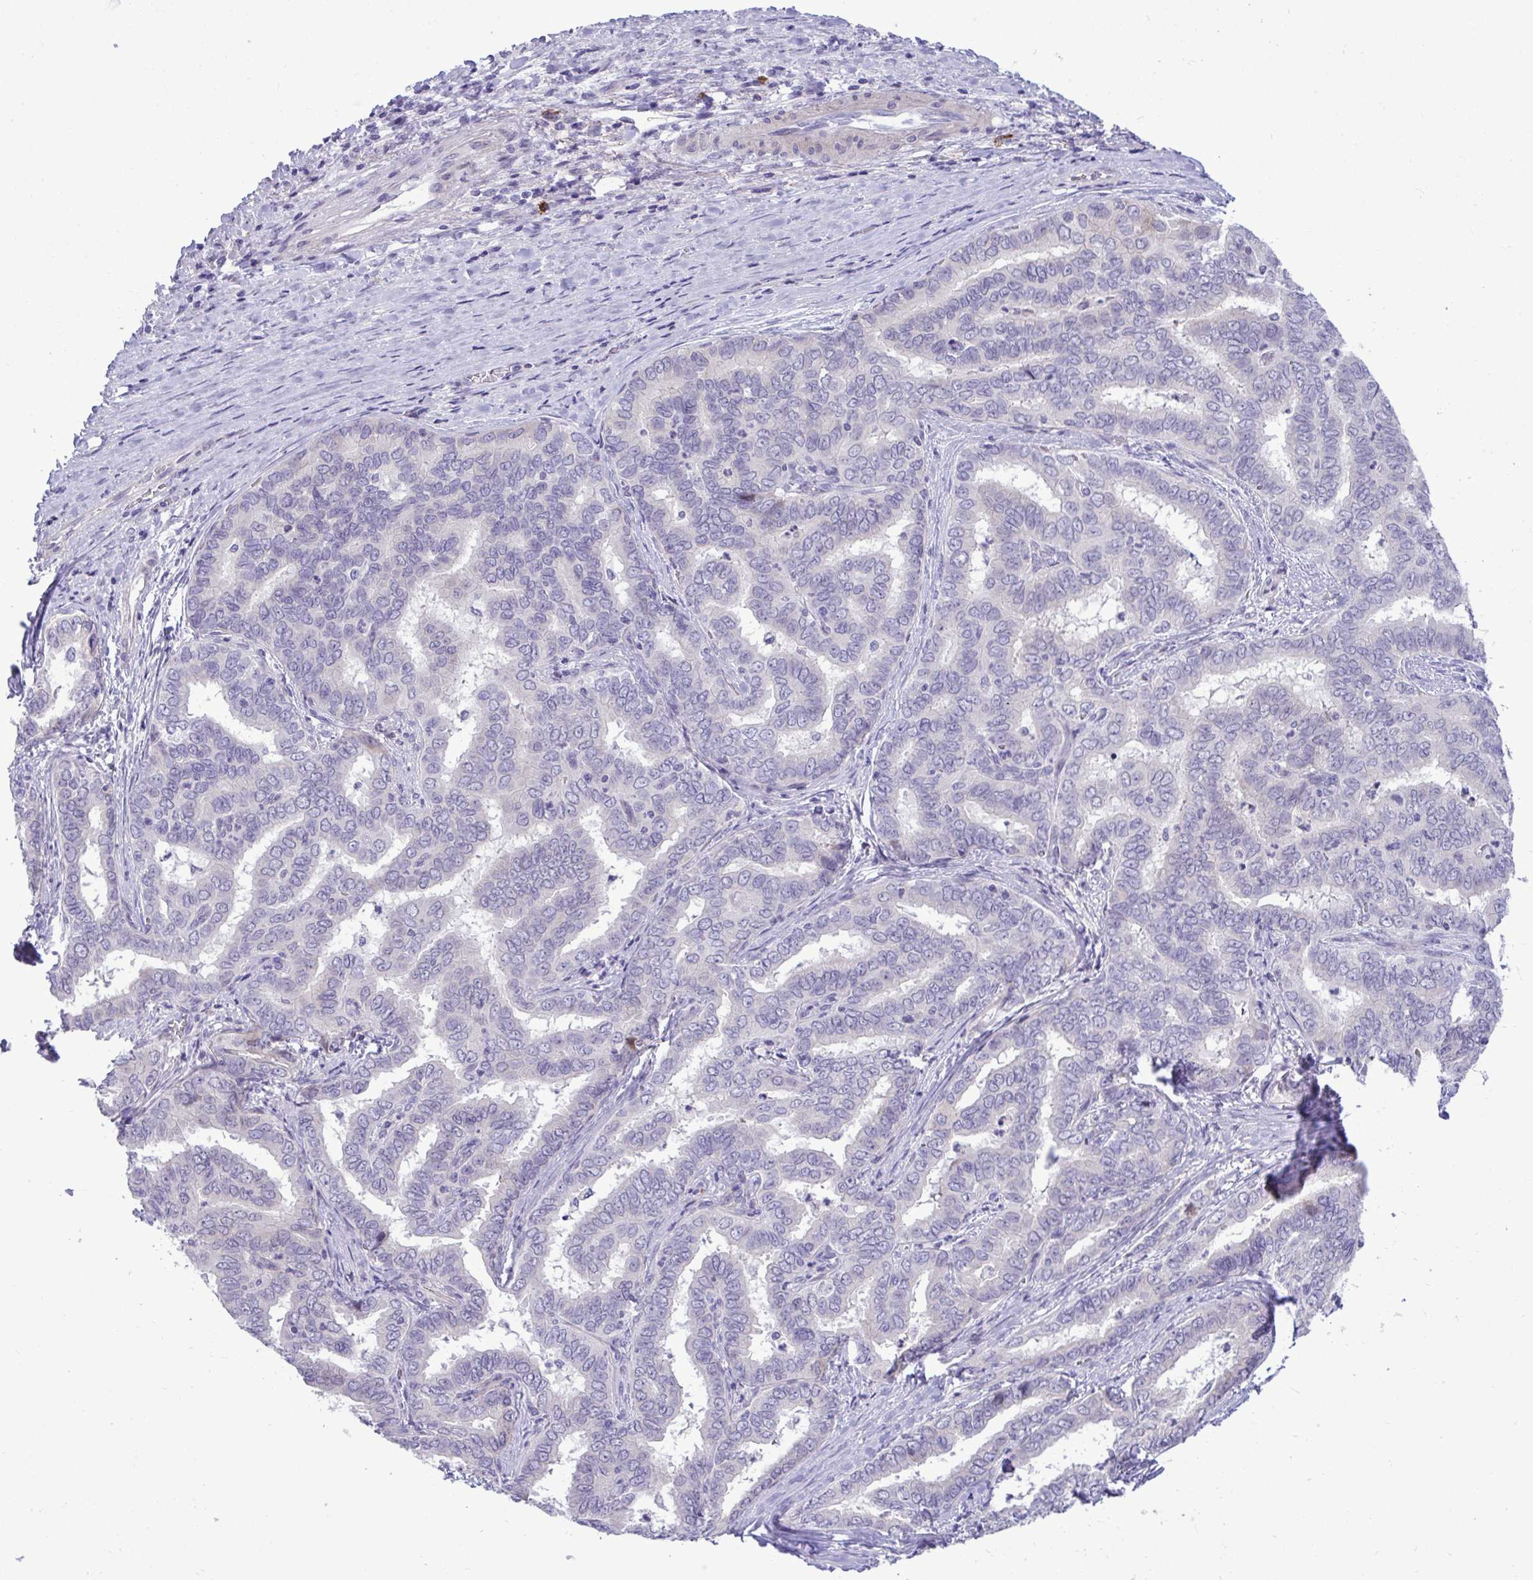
{"staining": {"intensity": "negative", "quantity": "none", "location": "none"}, "tissue": "liver cancer", "cell_type": "Tumor cells", "image_type": "cancer", "snomed": [{"axis": "morphology", "description": "Cholangiocarcinoma"}, {"axis": "topography", "description": "Liver"}], "caption": "An image of liver cancer stained for a protein exhibits no brown staining in tumor cells. (Stains: DAB IHC with hematoxylin counter stain, Microscopy: brightfield microscopy at high magnification).", "gene": "SPAG1", "patient": {"sex": "female", "age": 64}}